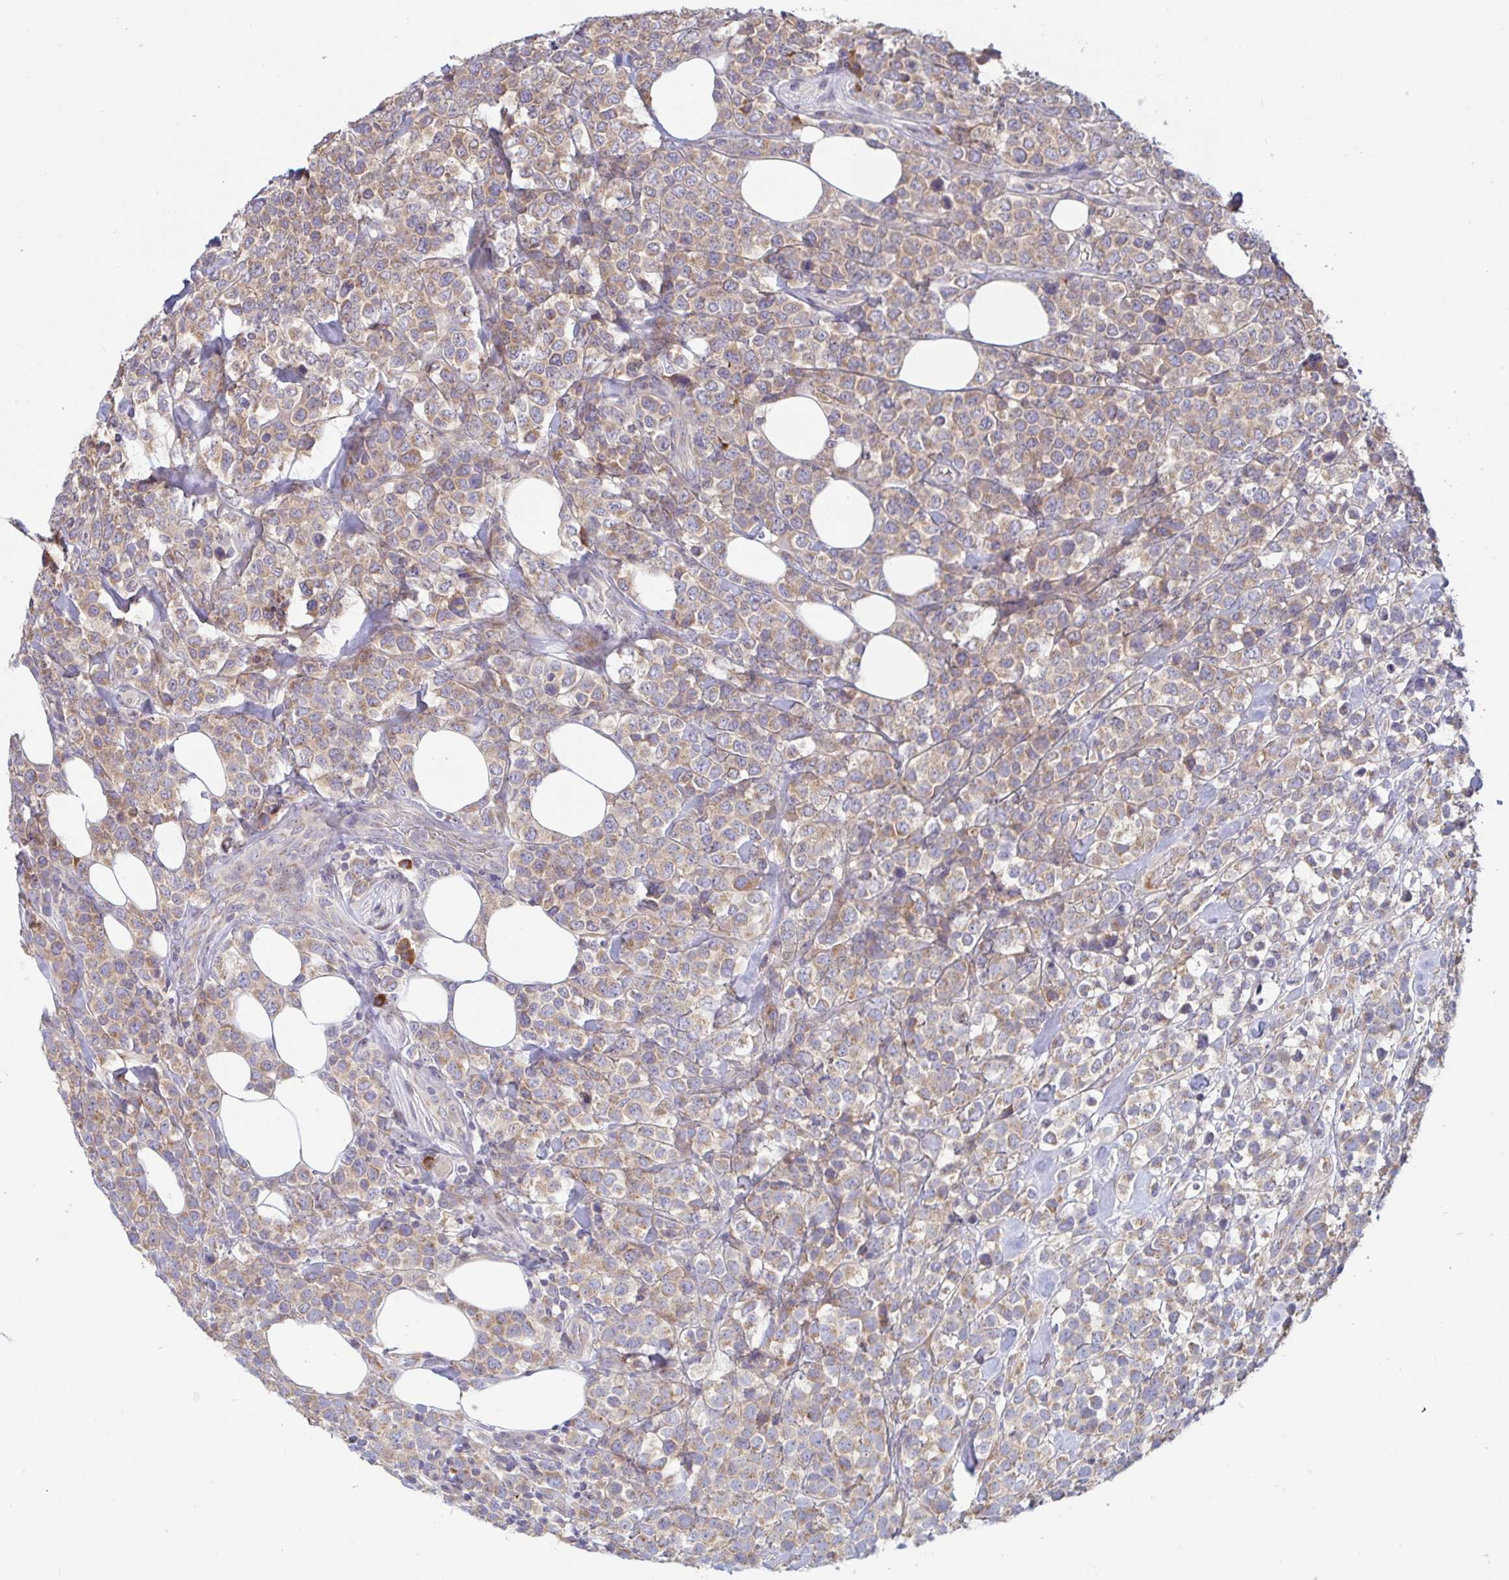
{"staining": {"intensity": "weak", "quantity": "25%-75%", "location": "cytoplasmic/membranous"}, "tissue": "lymphoma", "cell_type": "Tumor cells", "image_type": "cancer", "snomed": [{"axis": "morphology", "description": "Malignant lymphoma, non-Hodgkin's type, High grade"}, {"axis": "topography", "description": "Soft tissue"}], "caption": "This histopathology image exhibits immunohistochemistry (IHC) staining of high-grade malignant lymphoma, non-Hodgkin's type, with low weak cytoplasmic/membranous staining in about 25%-75% of tumor cells.", "gene": "LARP1", "patient": {"sex": "female", "age": 56}}